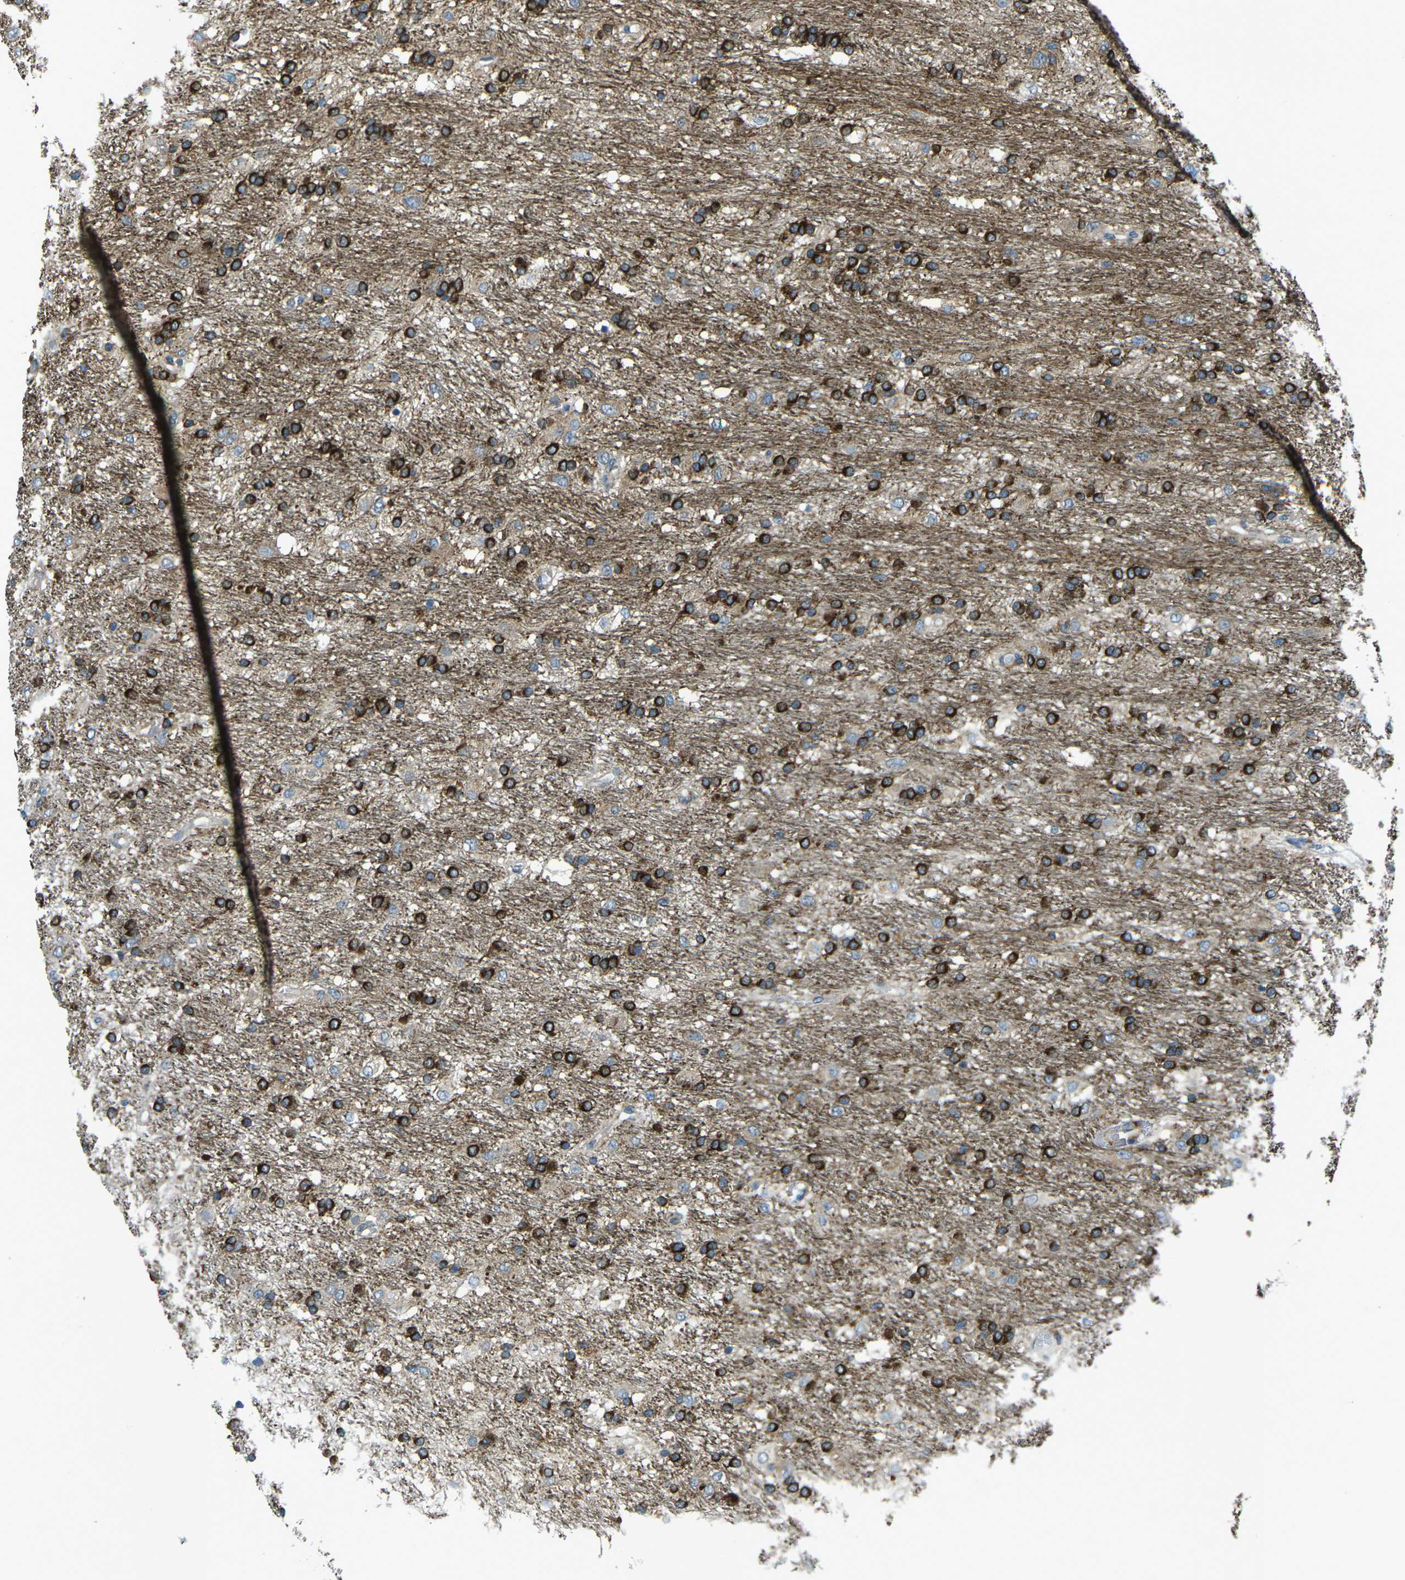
{"staining": {"intensity": "strong", "quantity": "25%-75%", "location": "cytoplasmic/membranous"}, "tissue": "glioma", "cell_type": "Tumor cells", "image_type": "cancer", "snomed": [{"axis": "morphology", "description": "Glioma, malignant, Low grade"}, {"axis": "topography", "description": "Brain"}], "caption": "Low-grade glioma (malignant) stained with DAB IHC exhibits high levels of strong cytoplasmic/membranous positivity in approximately 25%-75% of tumor cells.", "gene": "CDK17", "patient": {"sex": "male", "age": 77}}